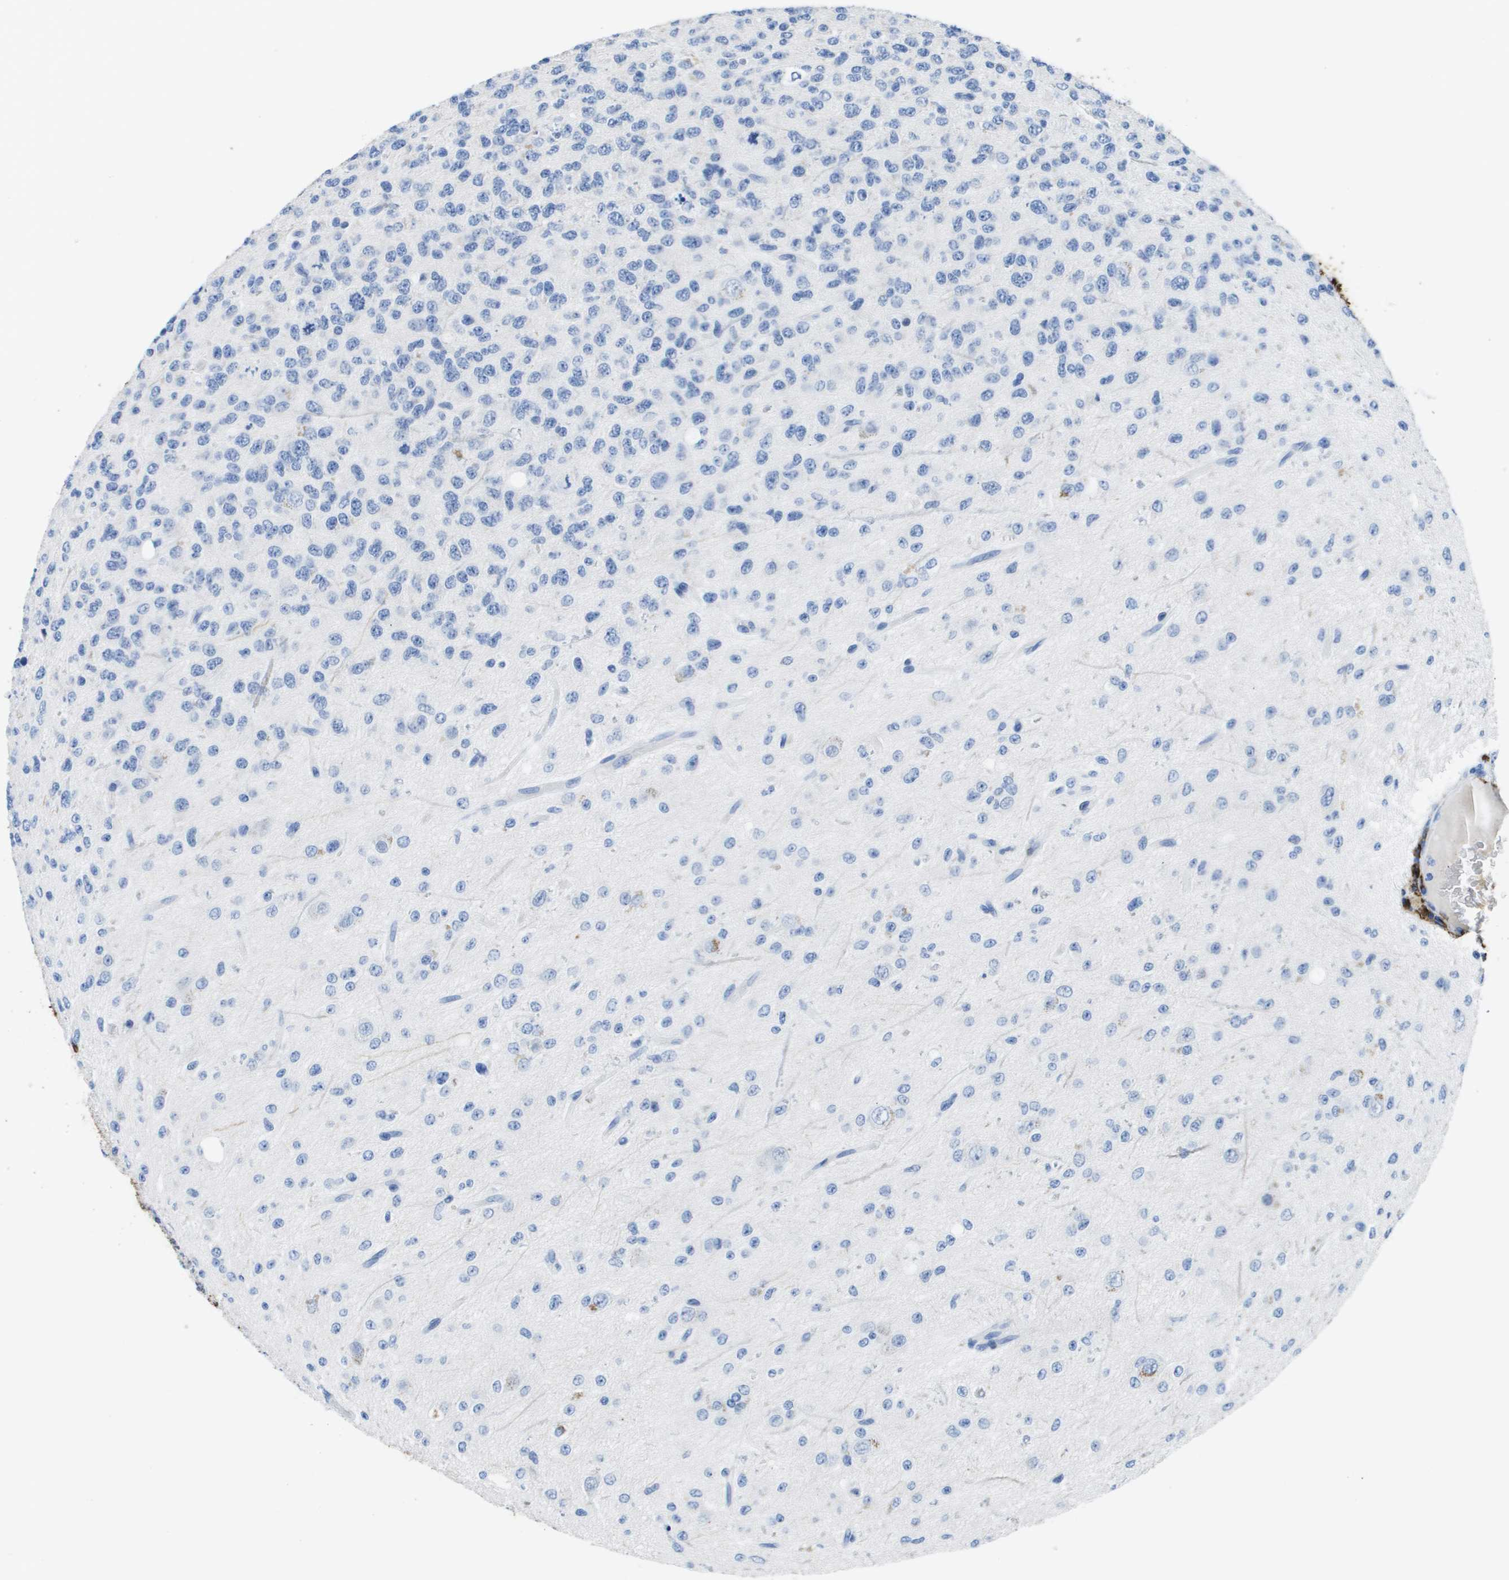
{"staining": {"intensity": "negative", "quantity": "none", "location": "none"}, "tissue": "glioma", "cell_type": "Tumor cells", "image_type": "cancer", "snomed": [{"axis": "morphology", "description": "Glioma, malignant, High grade"}, {"axis": "topography", "description": "pancreas cauda"}], "caption": "This is an immunohistochemistry (IHC) histopathology image of malignant glioma (high-grade). There is no expression in tumor cells.", "gene": "MS4A1", "patient": {"sex": "male", "age": 60}}